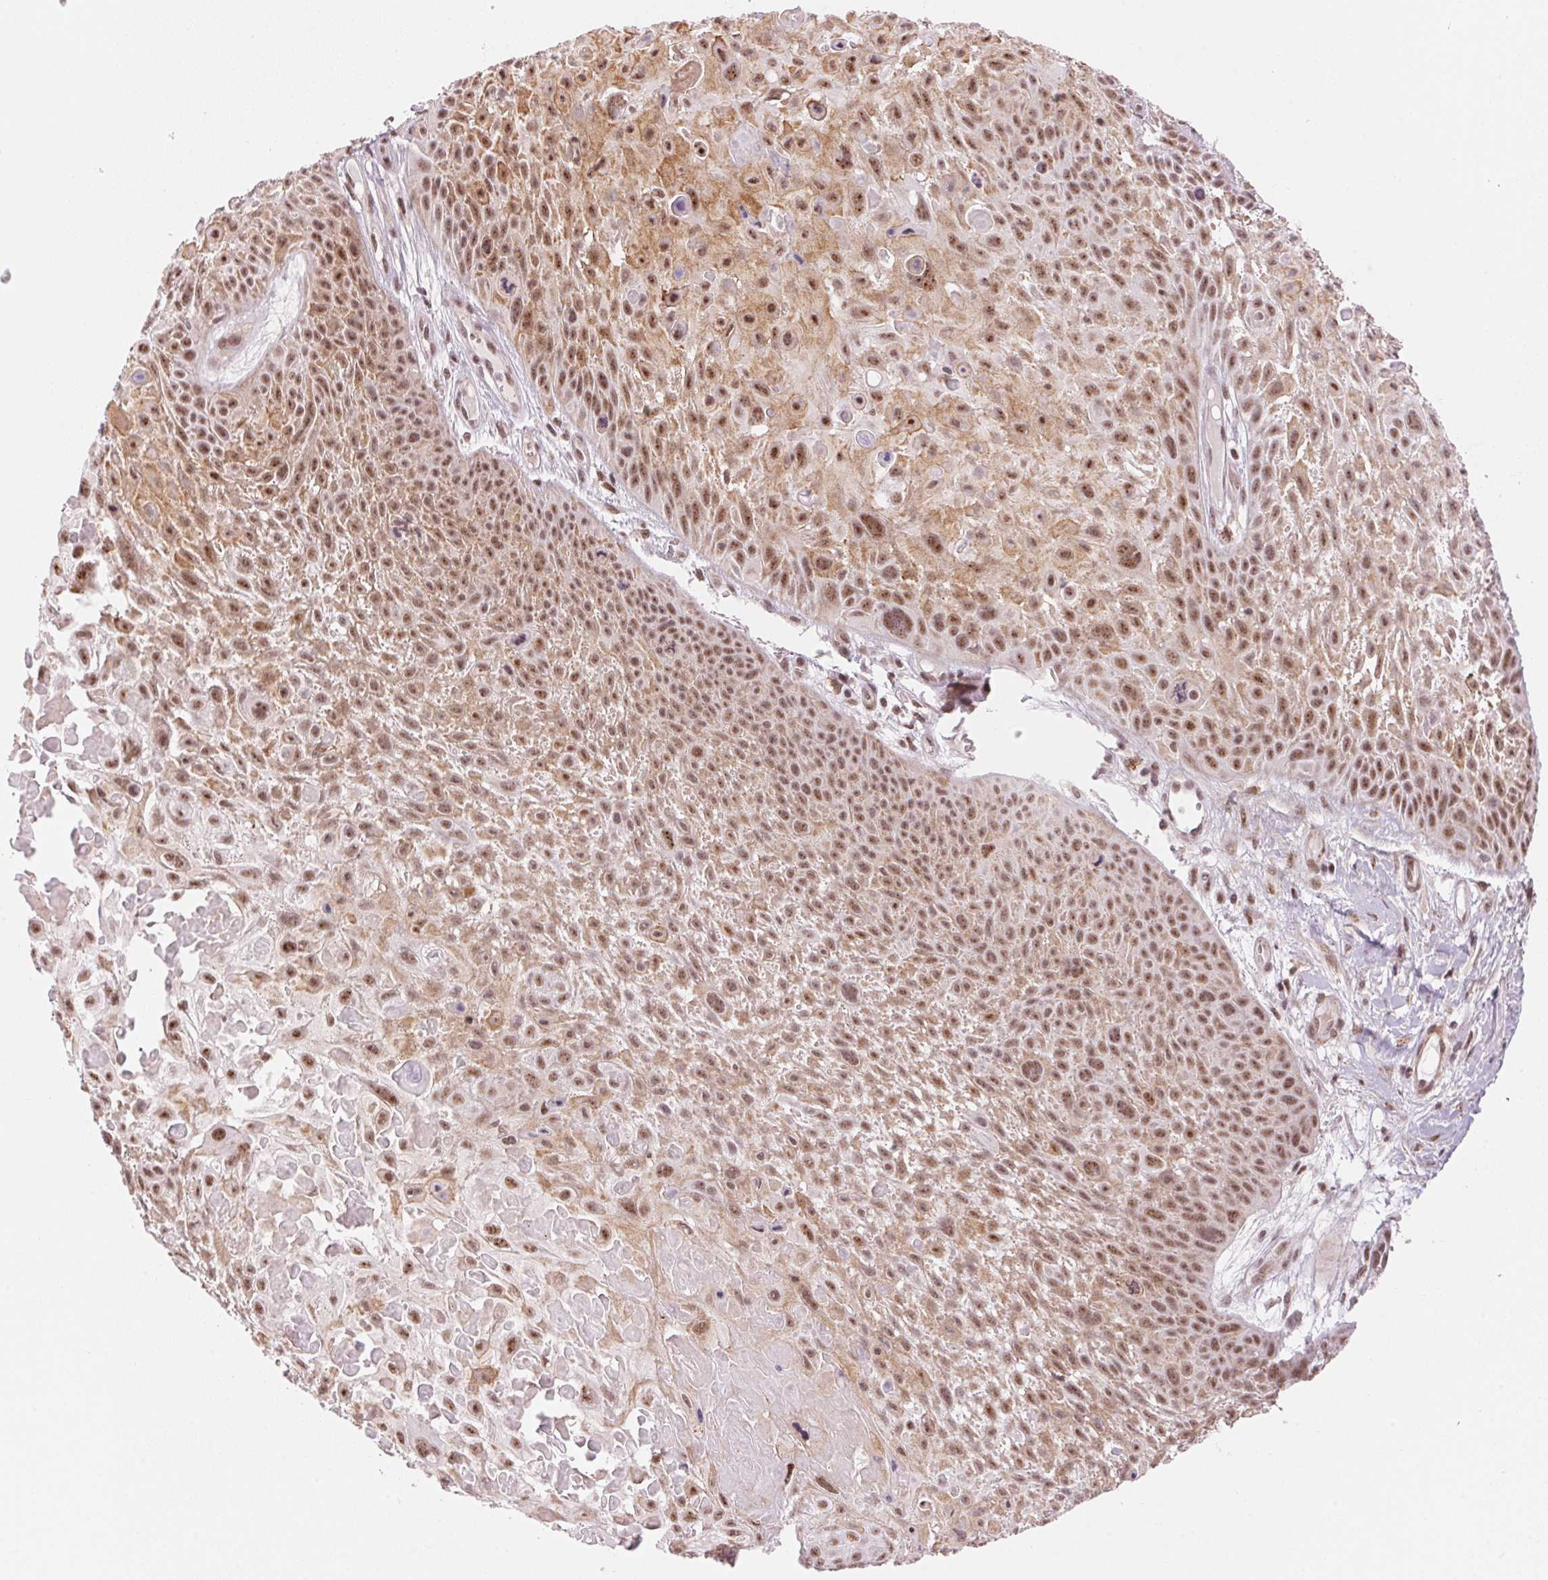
{"staining": {"intensity": "moderate", "quantity": ">75%", "location": "cytoplasmic/membranous,nuclear"}, "tissue": "skin cancer", "cell_type": "Tumor cells", "image_type": "cancer", "snomed": [{"axis": "morphology", "description": "Squamous cell carcinoma, NOS"}, {"axis": "topography", "description": "Skin"}, {"axis": "topography", "description": "Anal"}], "caption": "Tumor cells show moderate cytoplasmic/membranous and nuclear positivity in approximately >75% of cells in squamous cell carcinoma (skin).", "gene": "HNRNPDL", "patient": {"sex": "female", "age": 75}}